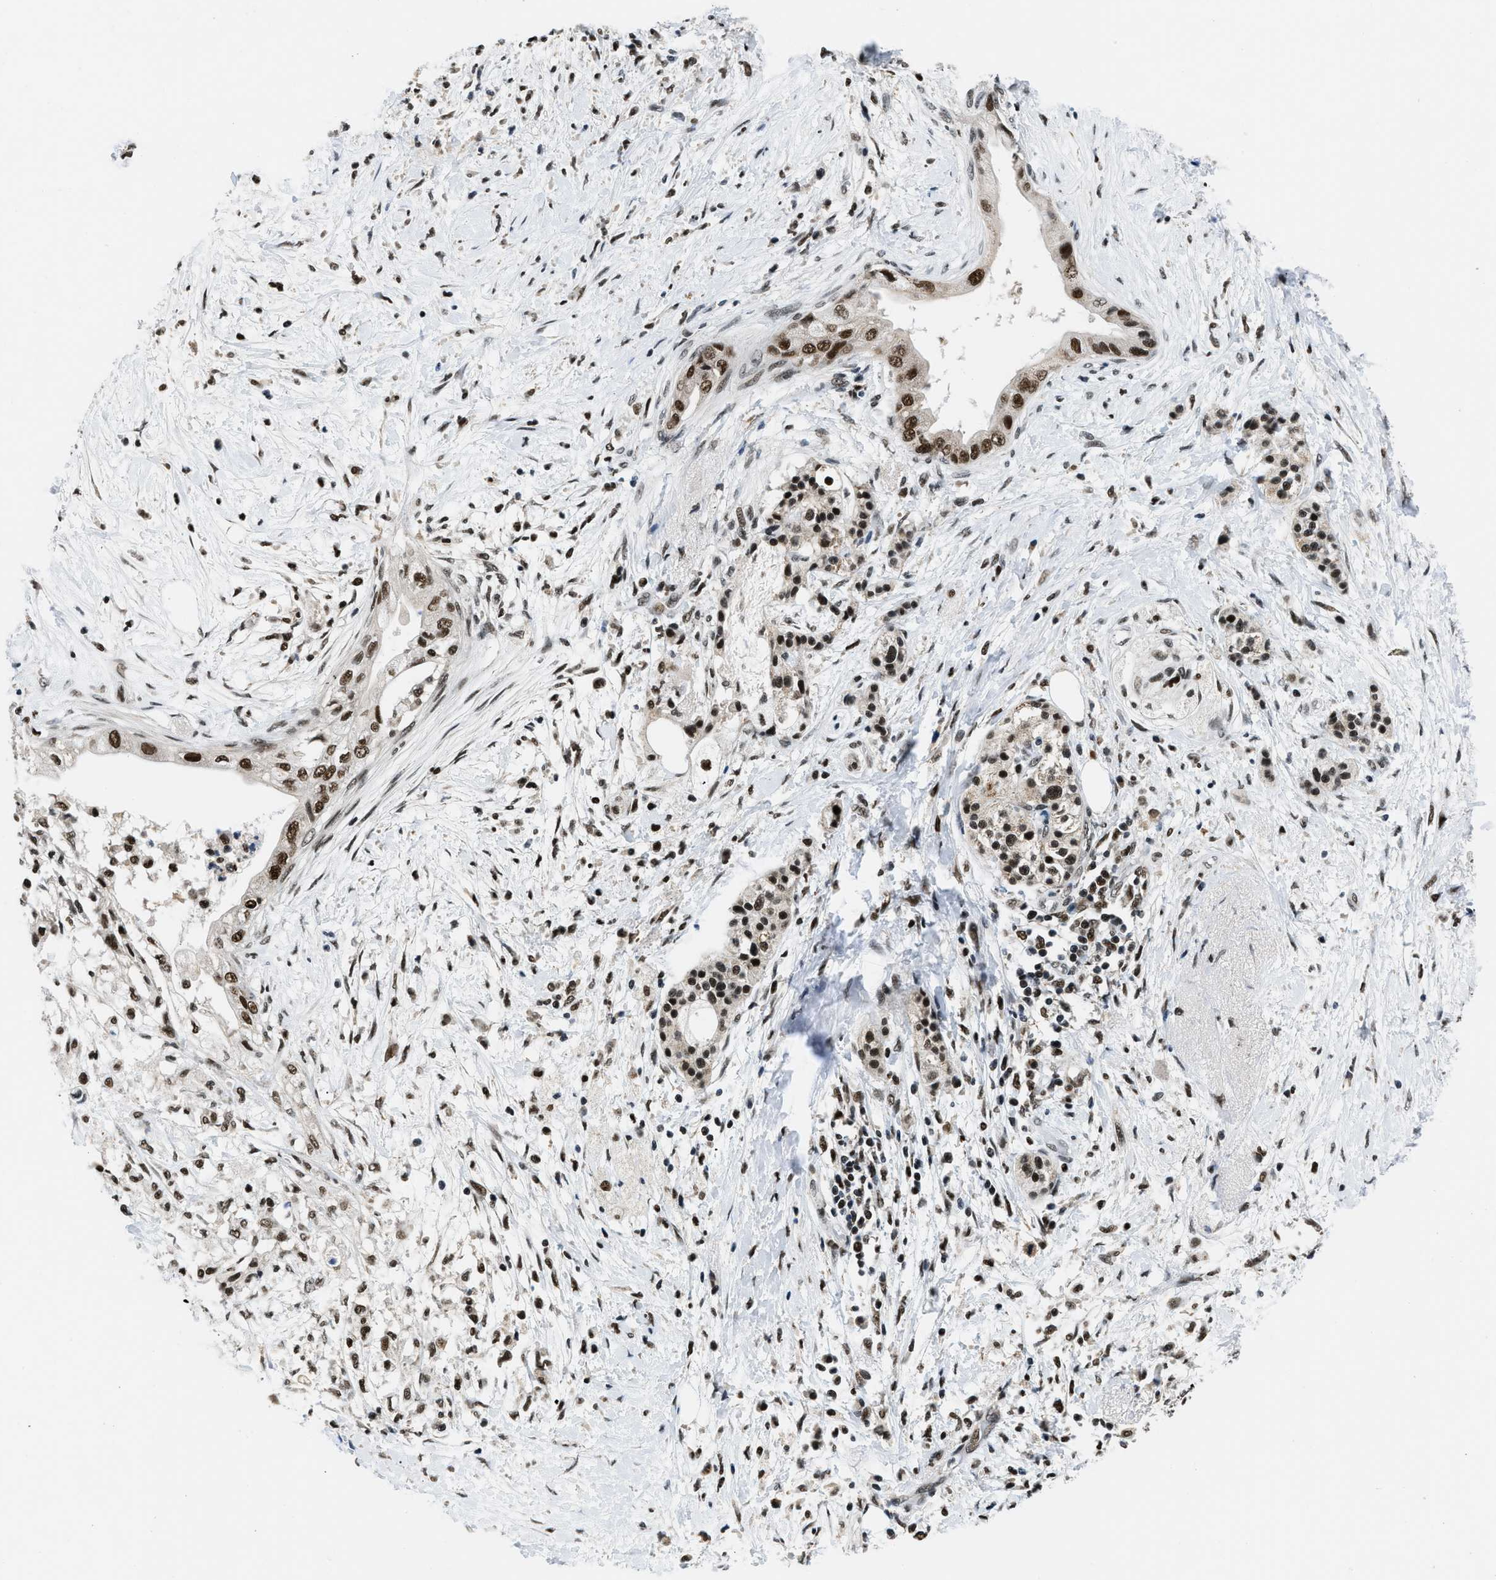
{"staining": {"intensity": "strong", "quantity": ">75%", "location": "nuclear"}, "tissue": "pancreatic cancer", "cell_type": "Tumor cells", "image_type": "cancer", "snomed": [{"axis": "morphology", "description": "Normal tissue, NOS"}, {"axis": "morphology", "description": "Adenocarcinoma, NOS"}, {"axis": "topography", "description": "Pancreas"}, {"axis": "topography", "description": "Duodenum"}], "caption": "This is an image of immunohistochemistry staining of pancreatic adenocarcinoma, which shows strong positivity in the nuclear of tumor cells.", "gene": "KDM3B", "patient": {"sex": "female", "age": 60}}